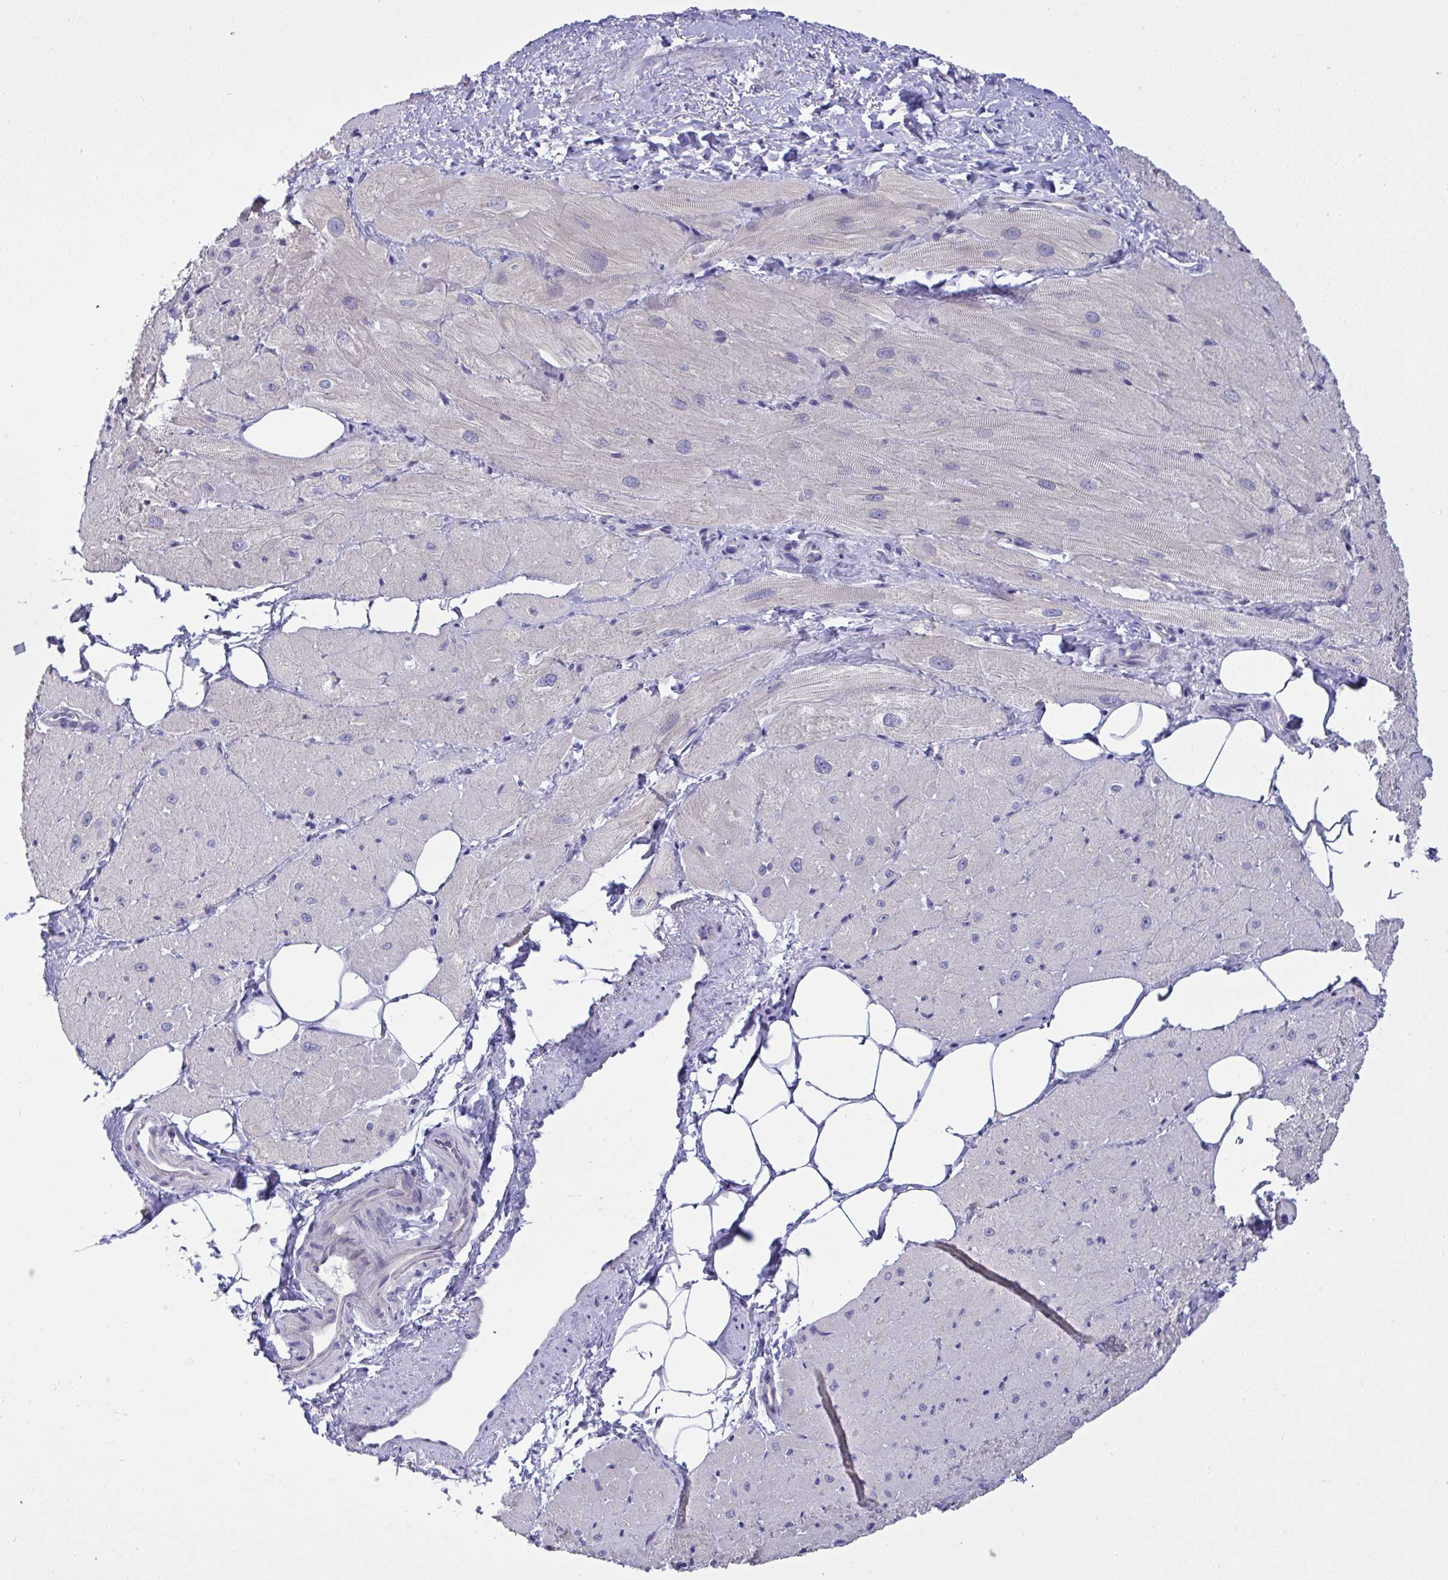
{"staining": {"intensity": "weak", "quantity": "25%-75%", "location": "cytoplasmic/membranous"}, "tissue": "heart muscle", "cell_type": "Cardiomyocytes", "image_type": "normal", "snomed": [{"axis": "morphology", "description": "Normal tissue, NOS"}, {"axis": "topography", "description": "Heart"}], "caption": "Approximately 25%-75% of cardiomyocytes in benign human heart muscle reveal weak cytoplasmic/membranous protein expression as visualized by brown immunohistochemical staining.", "gene": "TMEM41A", "patient": {"sex": "male", "age": 62}}